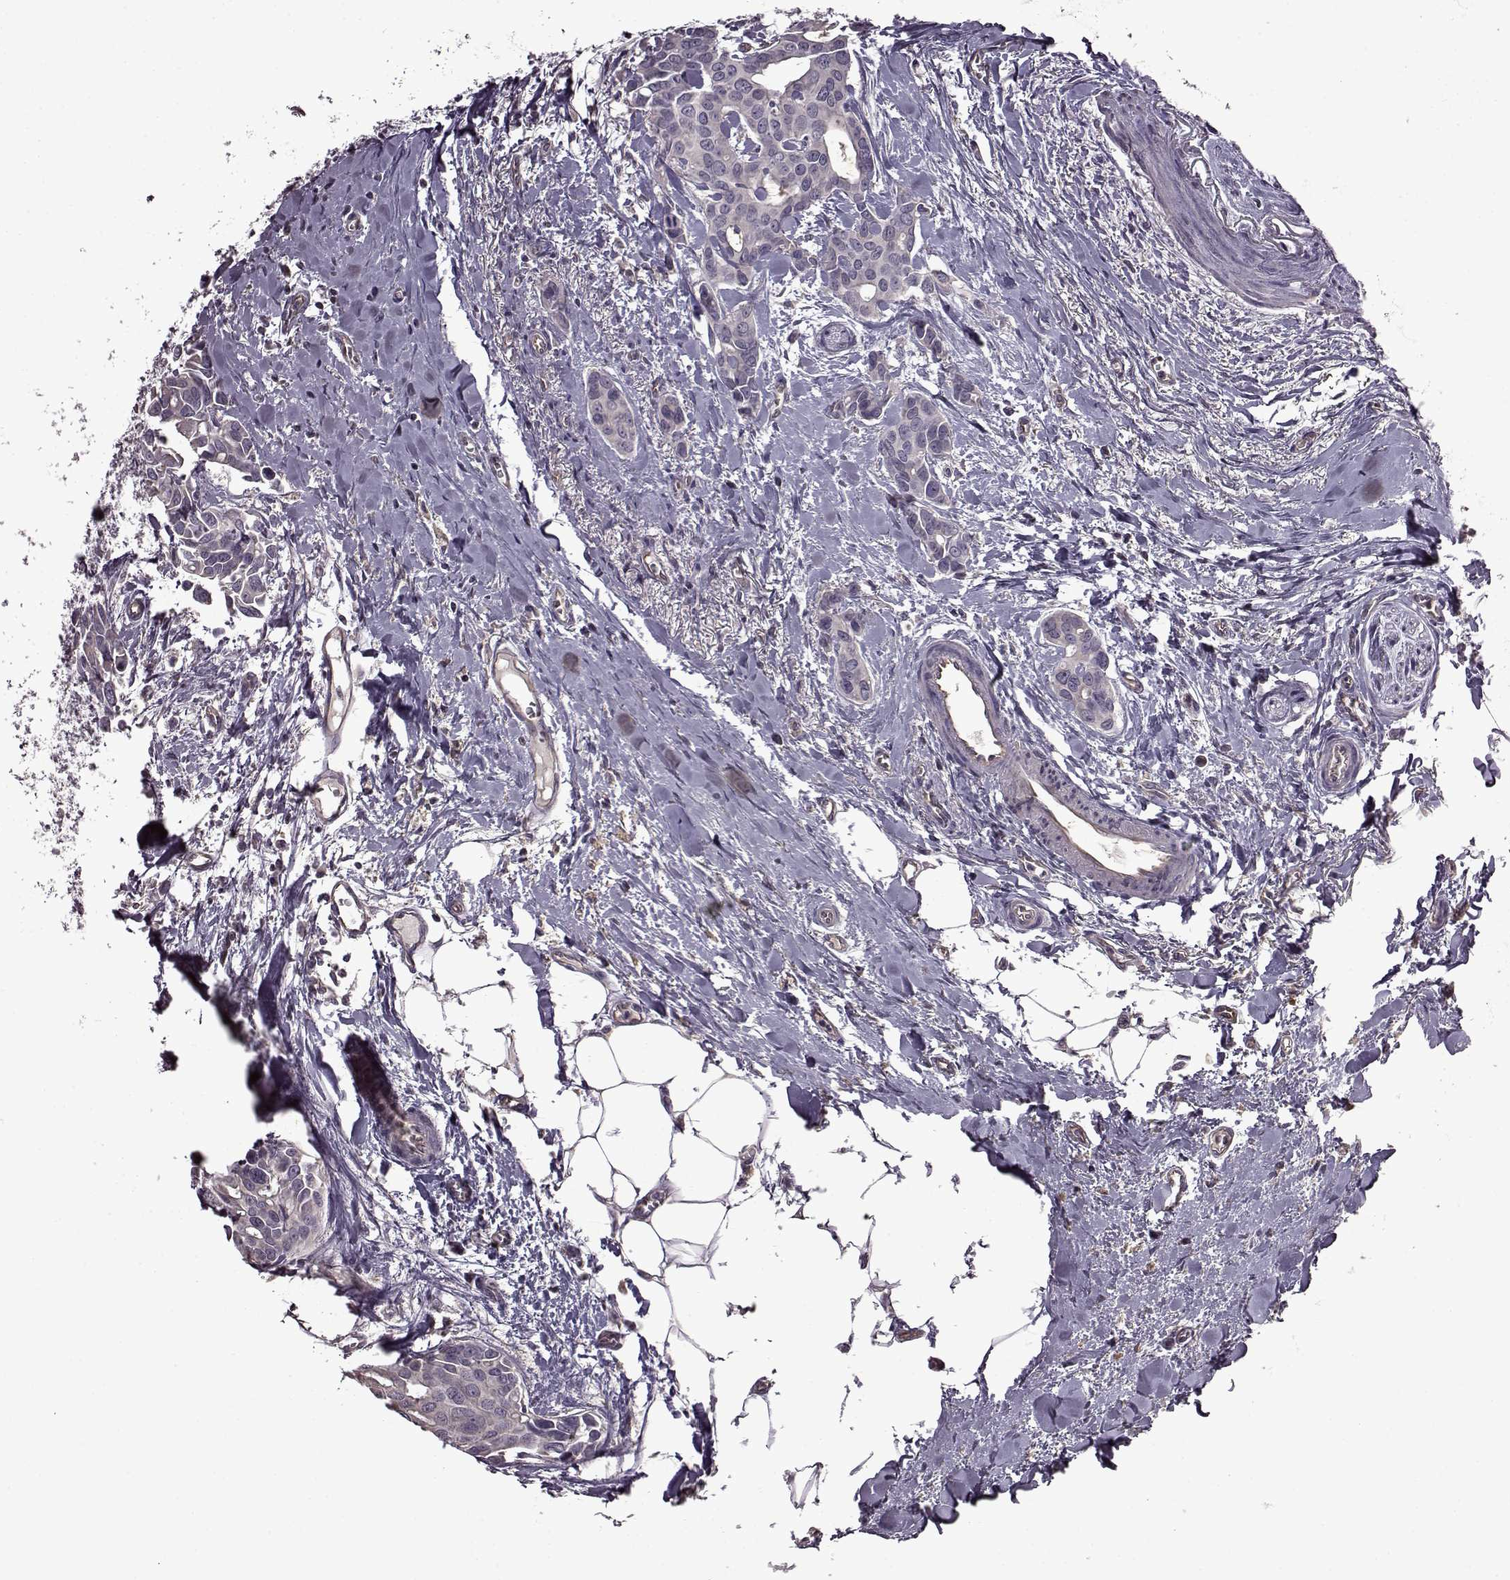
{"staining": {"intensity": "negative", "quantity": "none", "location": "none"}, "tissue": "breast cancer", "cell_type": "Tumor cells", "image_type": "cancer", "snomed": [{"axis": "morphology", "description": "Duct carcinoma"}, {"axis": "topography", "description": "Breast"}], "caption": "High magnification brightfield microscopy of infiltrating ductal carcinoma (breast) stained with DAB (brown) and counterstained with hematoxylin (blue): tumor cells show no significant staining.", "gene": "EDDM3B", "patient": {"sex": "female", "age": 54}}